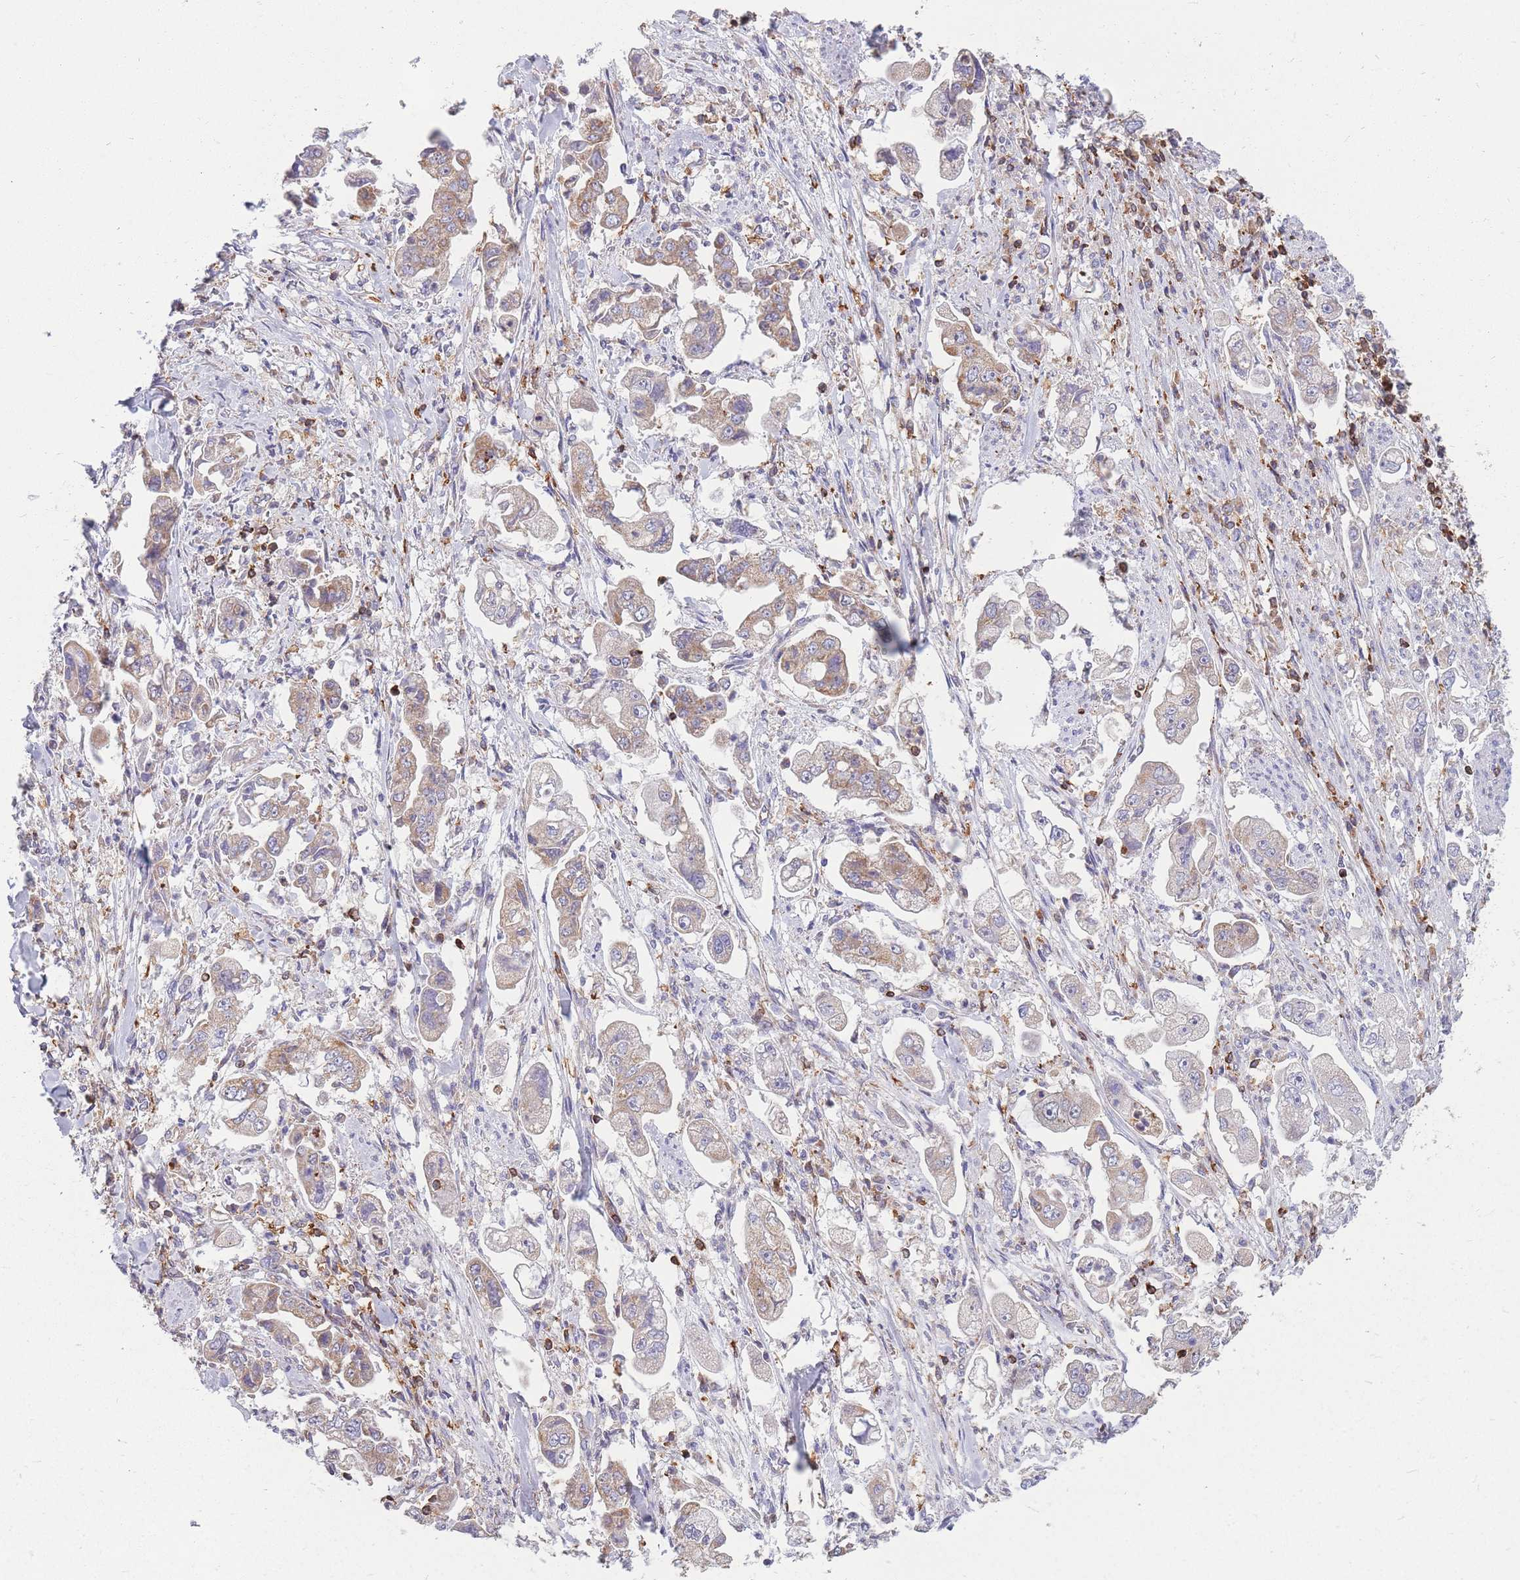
{"staining": {"intensity": "weak", "quantity": "25%-75%", "location": "cytoplasmic/membranous"}, "tissue": "stomach cancer", "cell_type": "Tumor cells", "image_type": "cancer", "snomed": [{"axis": "morphology", "description": "Adenocarcinoma, NOS"}, {"axis": "topography", "description": "Stomach"}], "caption": "Tumor cells reveal low levels of weak cytoplasmic/membranous staining in approximately 25%-75% of cells in human adenocarcinoma (stomach). Using DAB (brown) and hematoxylin (blue) stains, captured at high magnification using brightfield microscopy.", "gene": "MRPL54", "patient": {"sex": "male", "age": 62}}